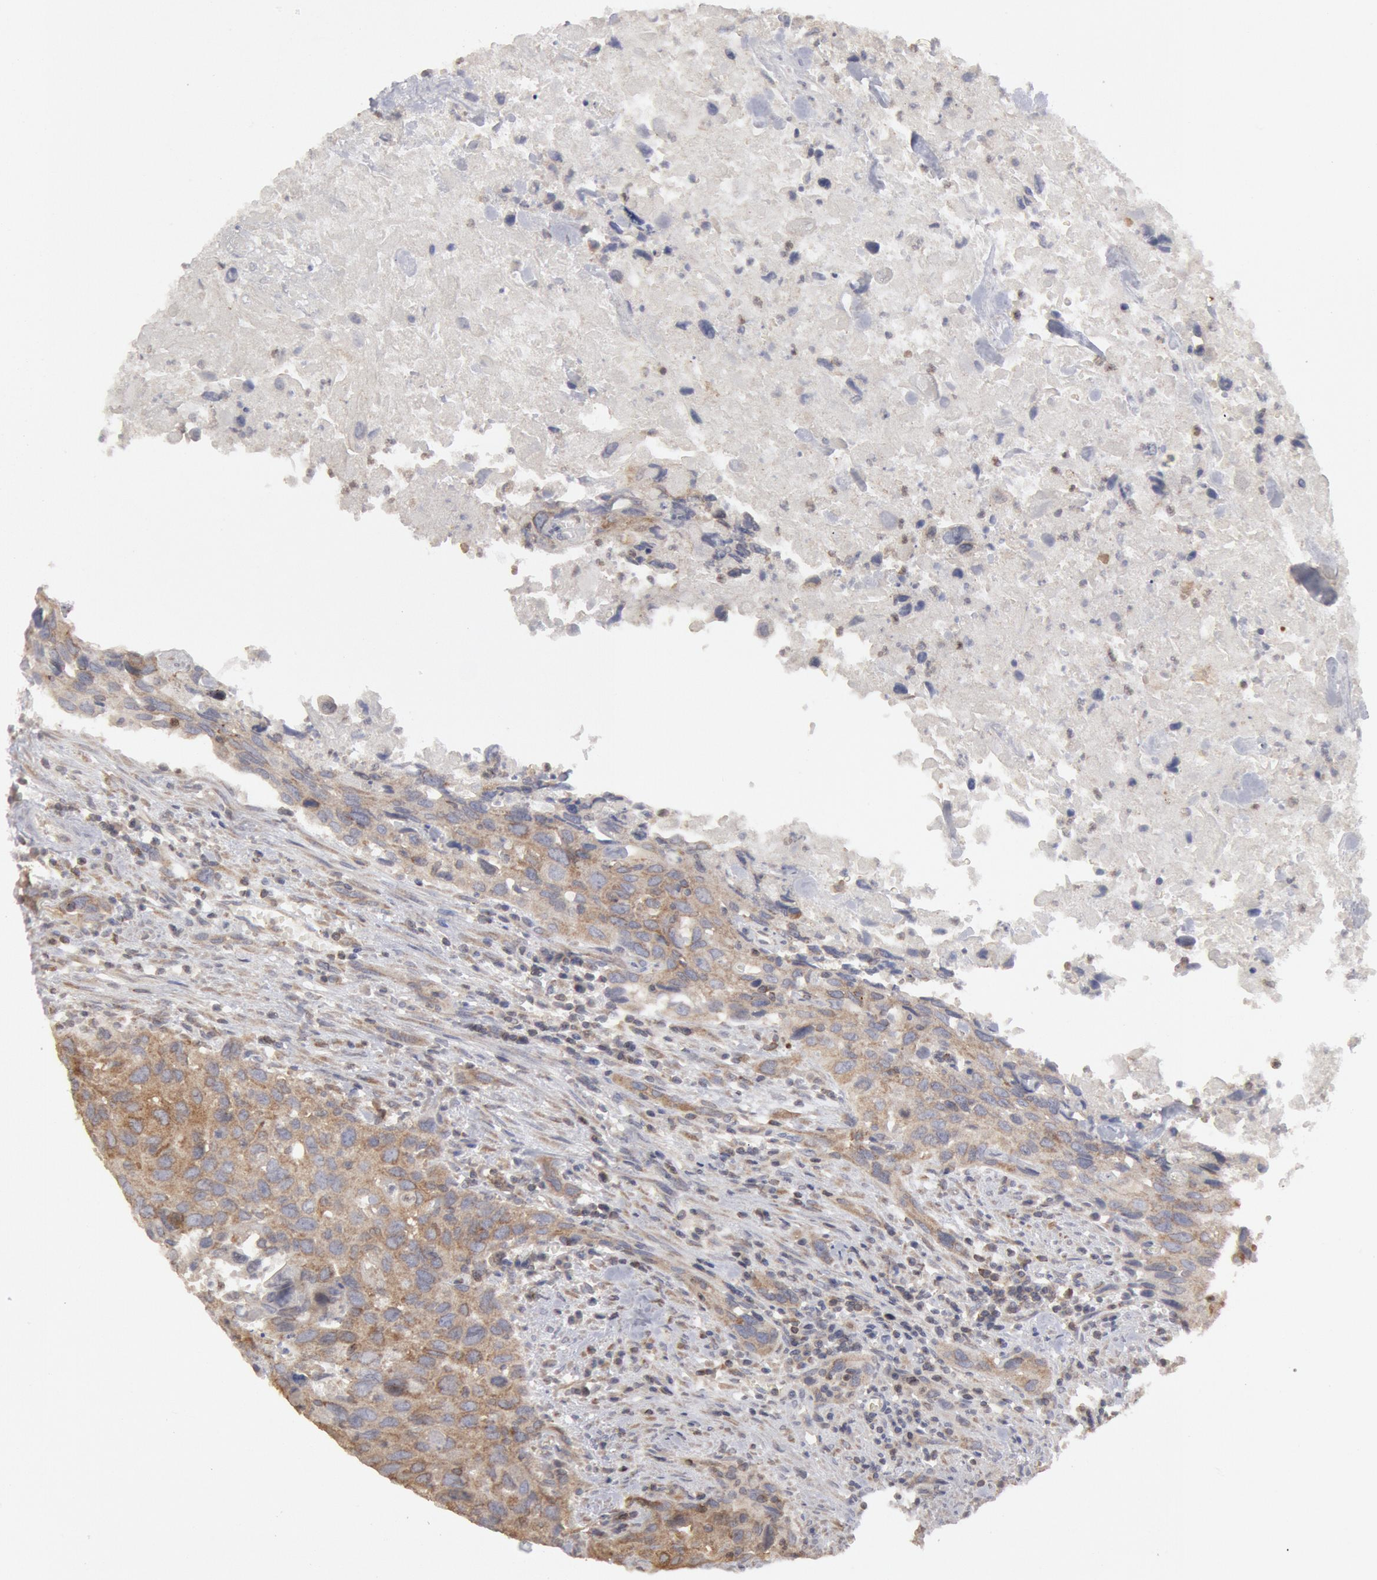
{"staining": {"intensity": "weak", "quantity": ">75%", "location": "cytoplasmic/membranous"}, "tissue": "urothelial cancer", "cell_type": "Tumor cells", "image_type": "cancer", "snomed": [{"axis": "morphology", "description": "Urothelial carcinoma, High grade"}, {"axis": "topography", "description": "Urinary bladder"}], "caption": "A brown stain highlights weak cytoplasmic/membranous positivity of a protein in urothelial carcinoma (high-grade) tumor cells.", "gene": "OSBPL8", "patient": {"sex": "male", "age": 71}}